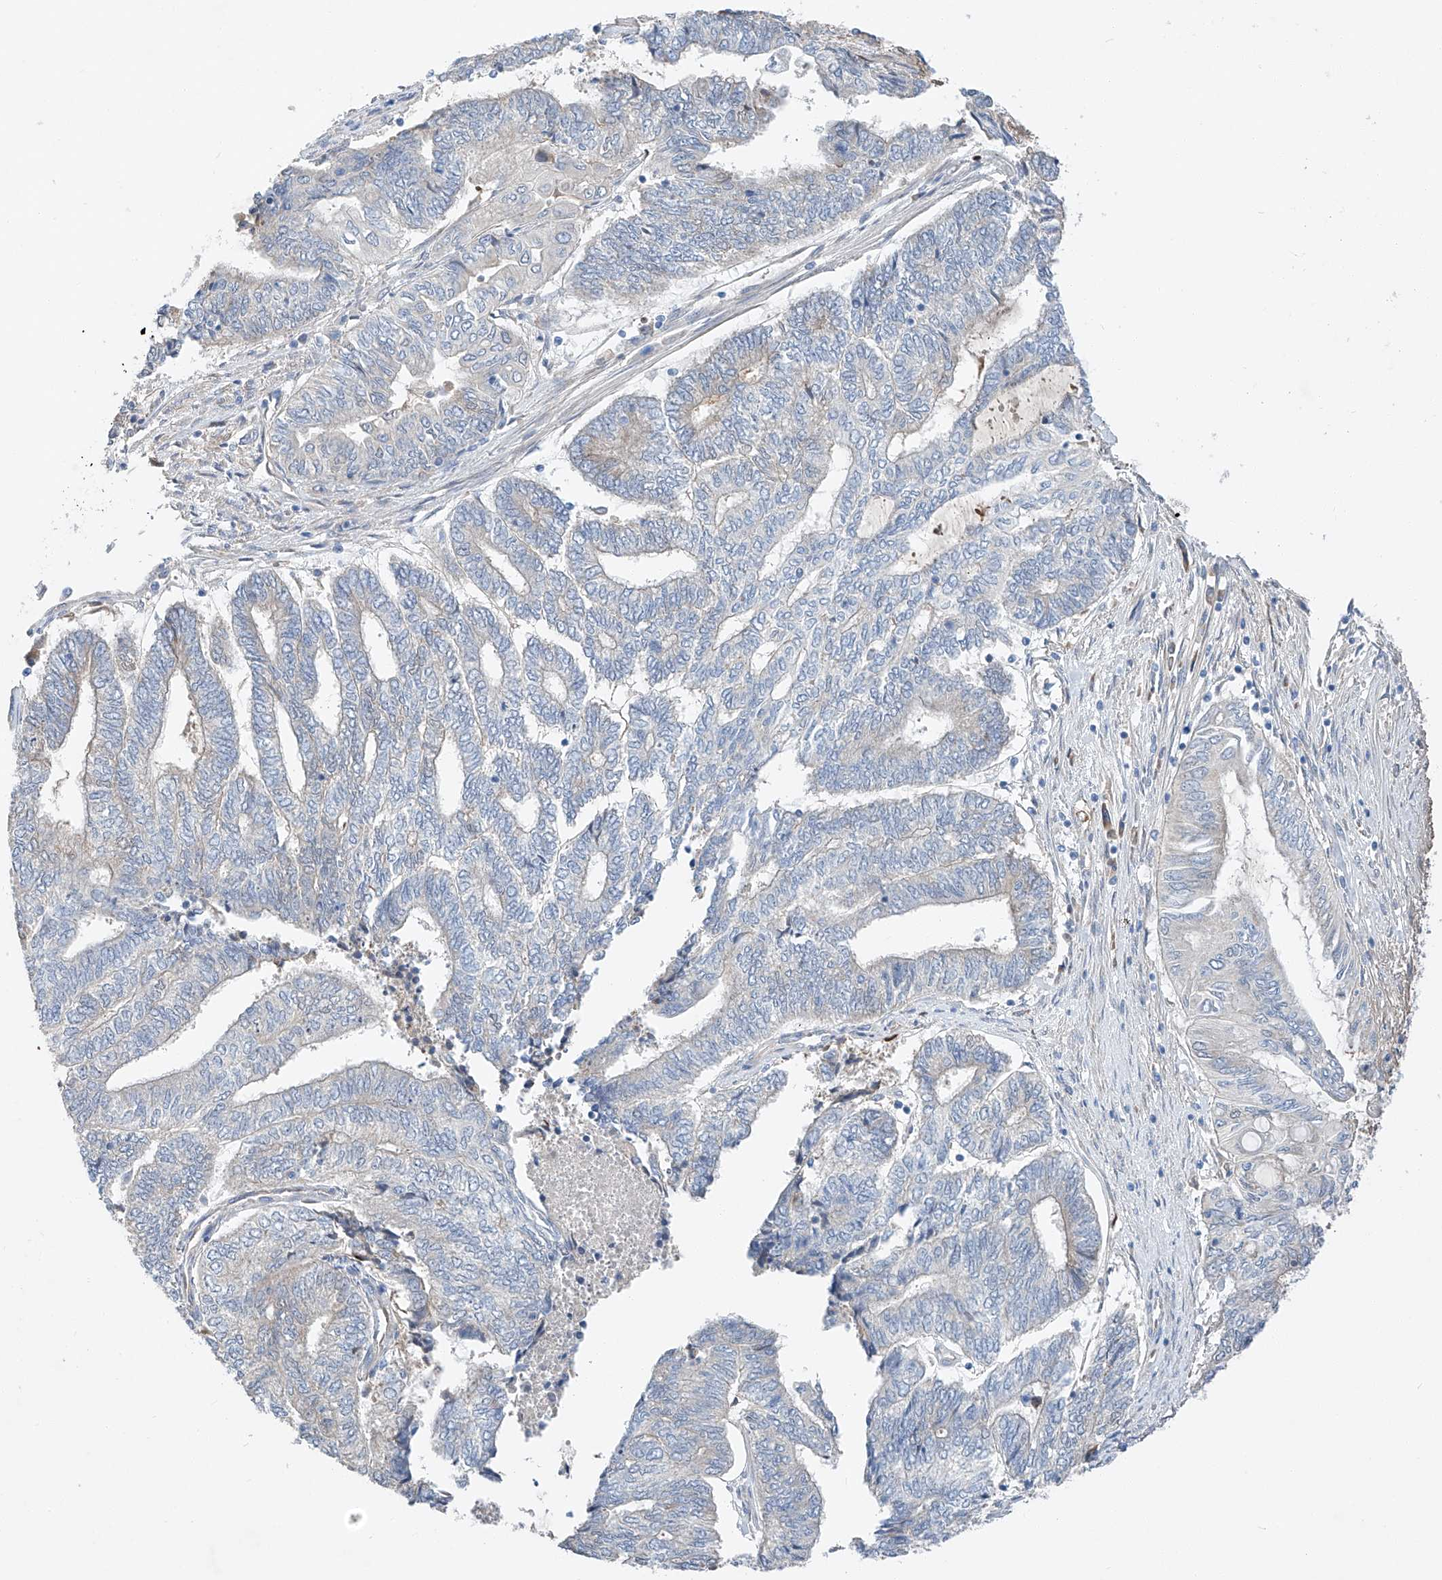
{"staining": {"intensity": "negative", "quantity": "none", "location": "none"}, "tissue": "endometrial cancer", "cell_type": "Tumor cells", "image_type": "cancer", "snomed": [{"axis": "morphology", "description": "Adenocarcinoma, NOS"}, {"axis": "topography", "description": "Uterus"}, {"axis": "topography", "description": "Endometrium"}], "caption": "High power microscopy image of an immunohistochemistry (IHC) micrograph of endometrial cancer, revealing no significant positivity in tumor cells.", "gene": "RUSC1", "patient": {"sex": "female", "age": 70}}